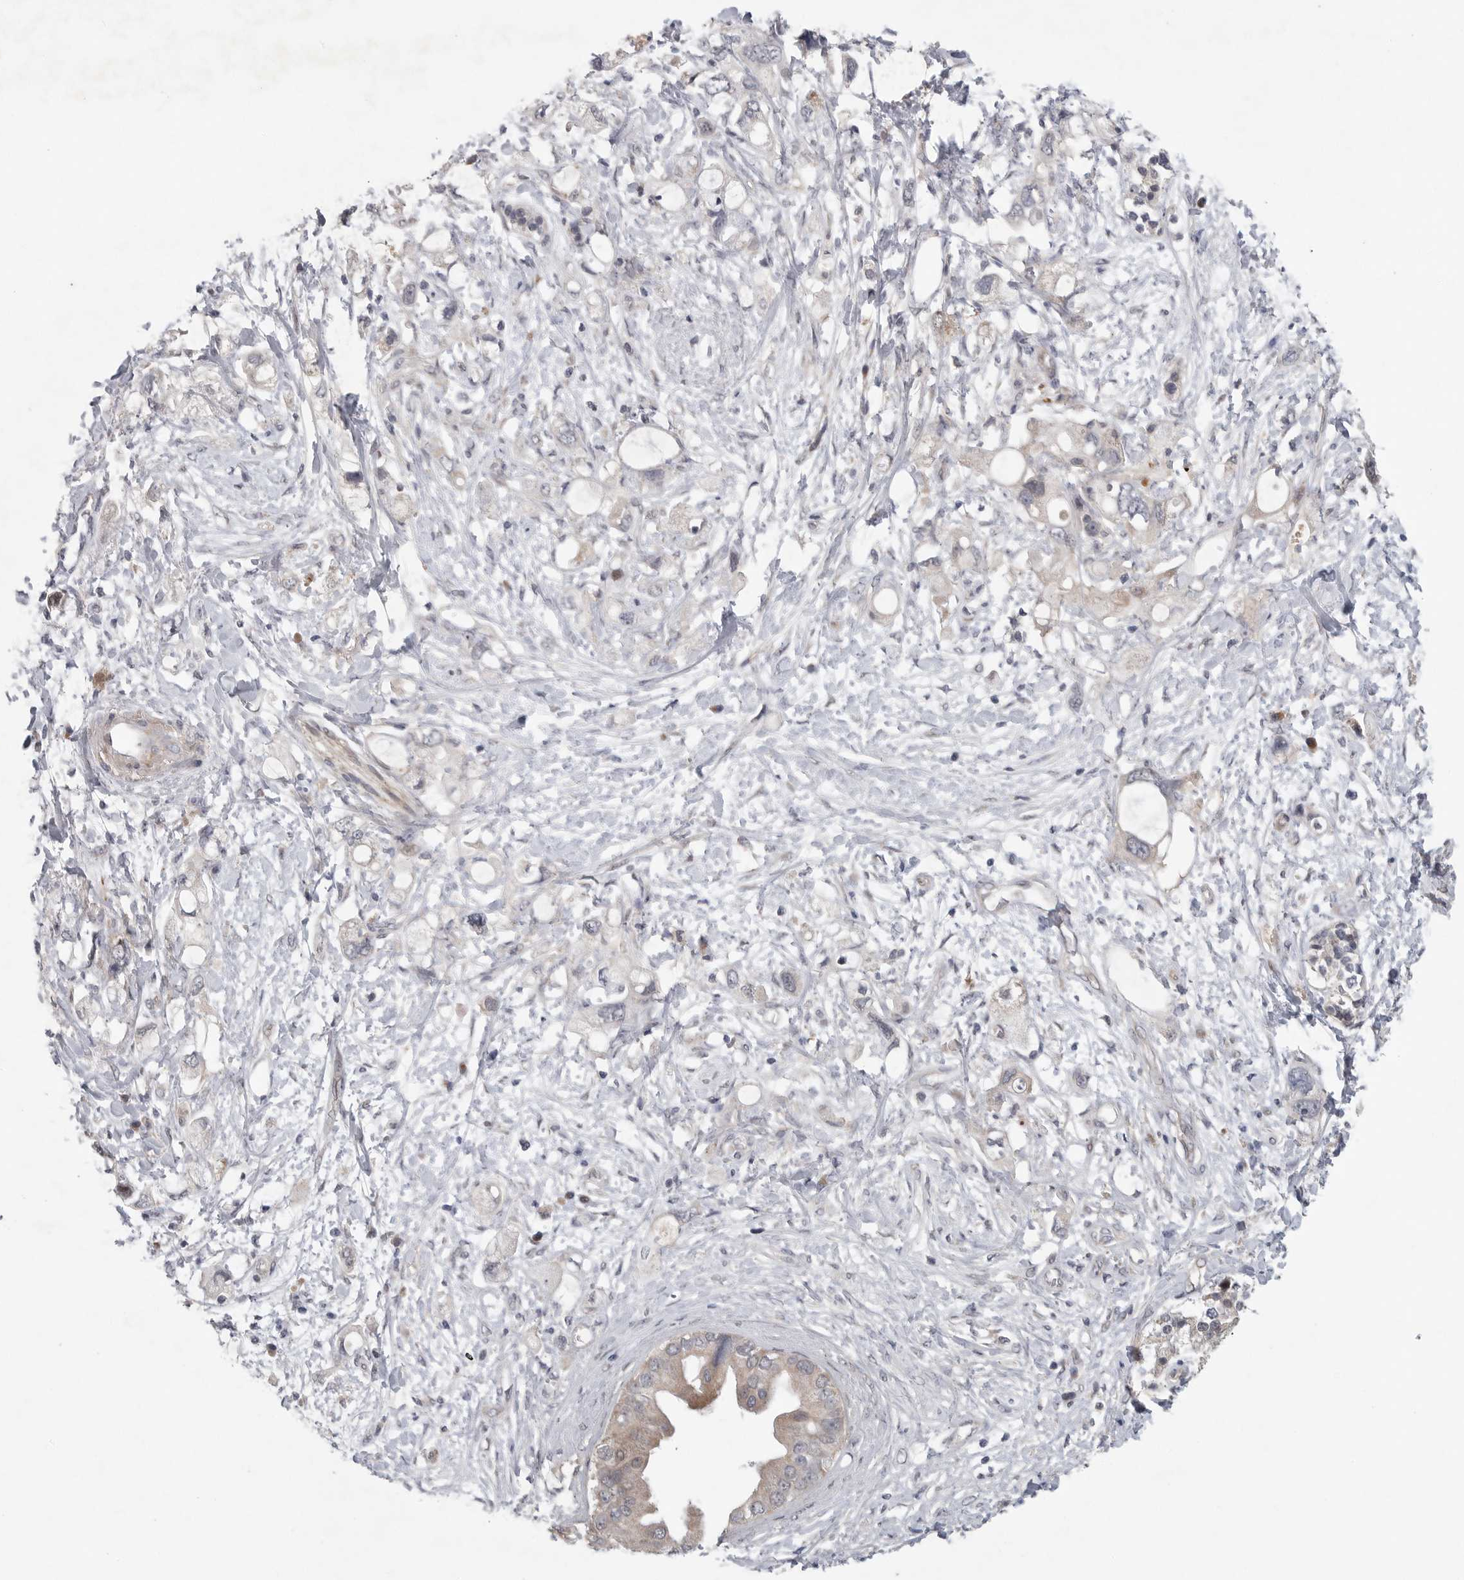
{"staining": {"intensity": "negative", "quantity": "none", "location": "none"}, "tissue": "pancreatic cancer", "cell_type": "Tumor cells", "image_type": "cancer", "snomed": [{"axis": "morphology", "description": "Adenocarcinoma, NOS"}, {"axis": "topography", "description": "Pancreas"}], "caption": "Tumor cells are negative for protein expression in human pancreatic cancer.", "gene": "FBXO43", "patient": {"sex": "female", "age": 56}}